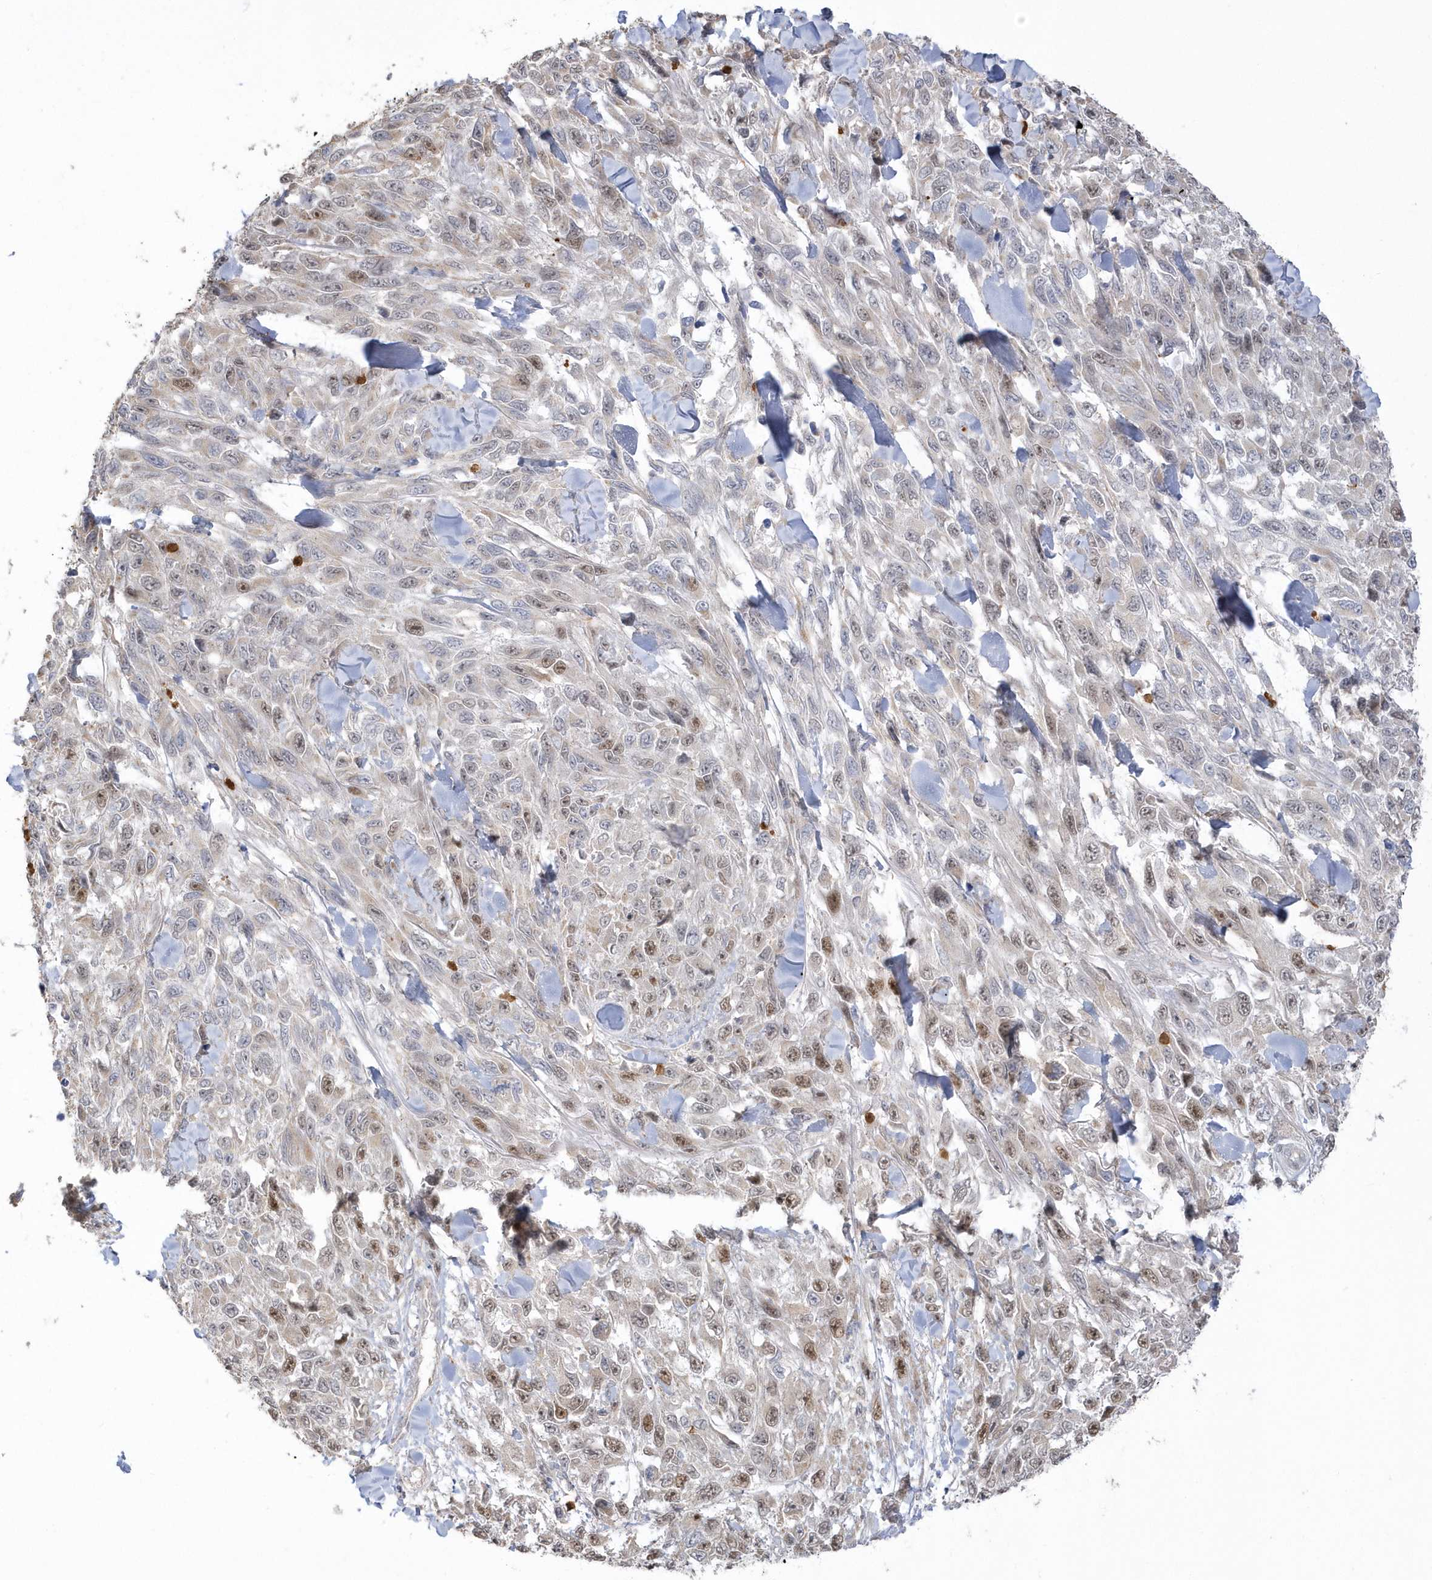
{"staining": {"intensity": "weak", "quantity": "<25%", "location": "nuclear"}, "tissue": "melanoma", "cell_type": "Tumor cells", "image_type": "cancer", "snomed": [{"axis": "morphology", "description": "Malignant melanoma, NOS"}, {"axis": "topography", "description": "Skin"}], "caption": "Immunohistochemical staining of human malignant melanoma demonstrates no significant expression in tumor cells. (Stains: DAB (3,3'-diaminobenzidine) immunohistochemistry (IHC) with hematoxylin counter stain, Microscopy: brightfield microscopy at high magnification).", "gene": "NAF1", "patient": {"sex": "female", "age": 96}}